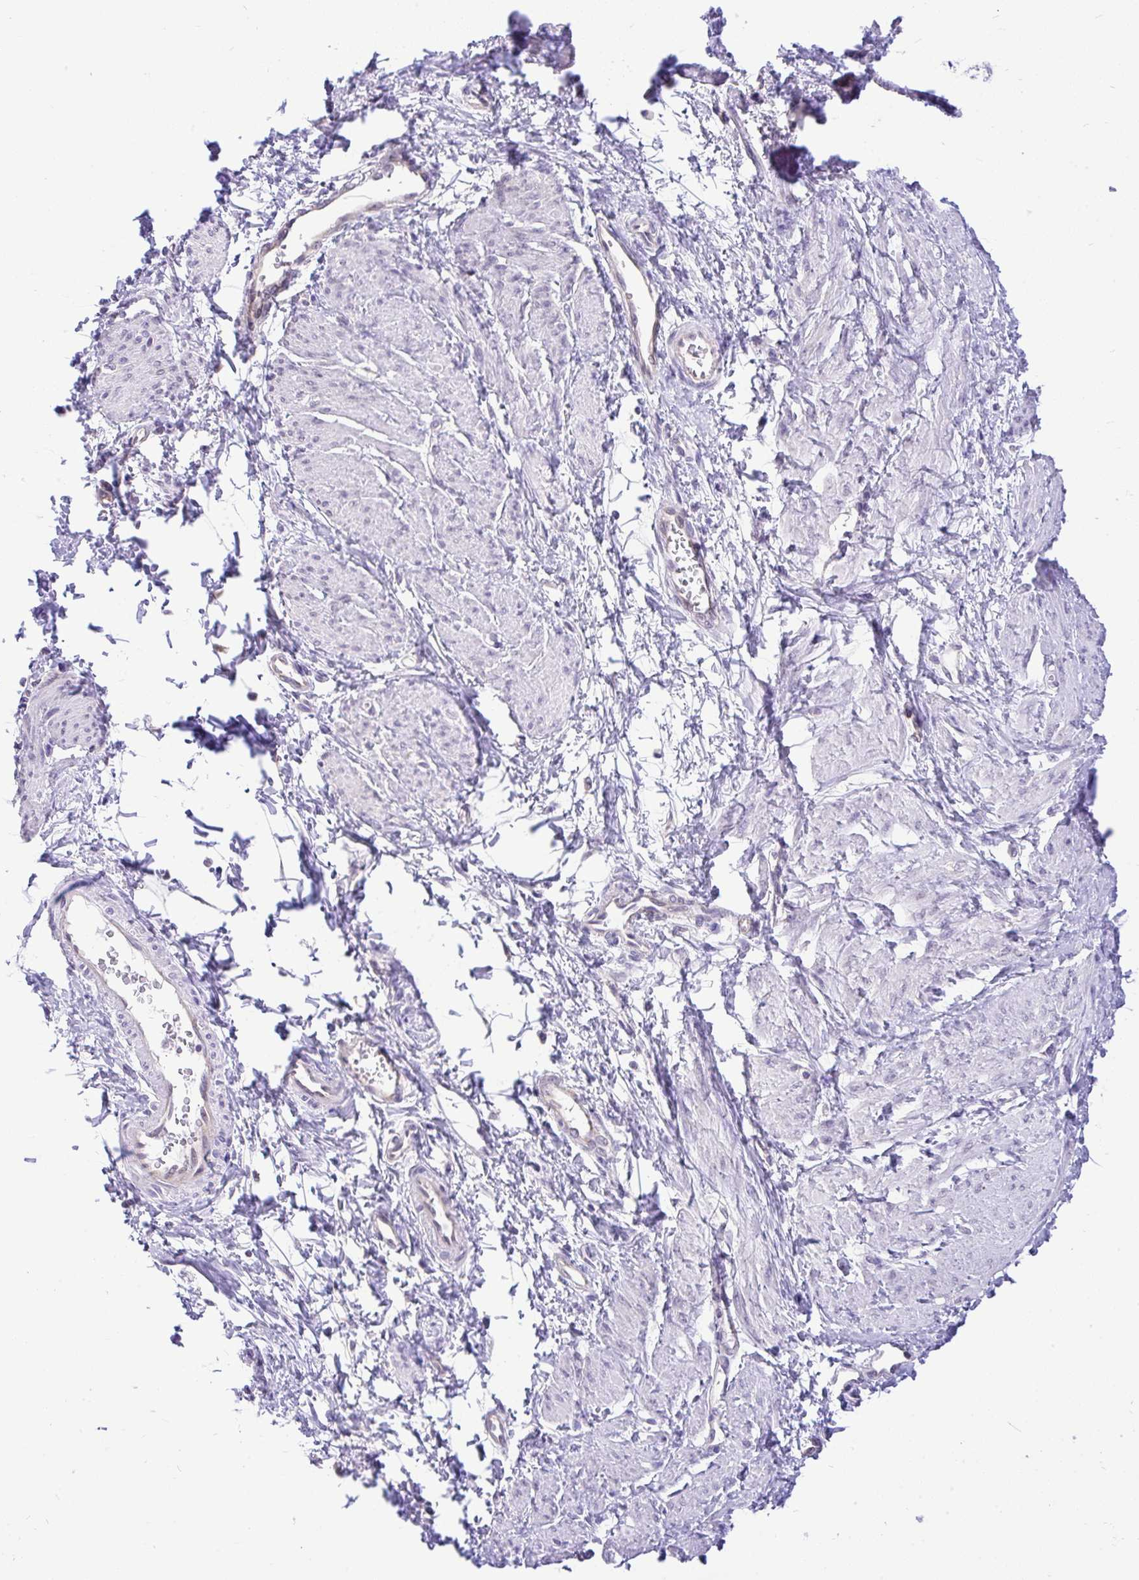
{"staining": {"intensity": "negative", "quantity": "none", "location": "none"}, "tissue": "smooth muscle", "cell_type": "Smooth muscle cells", "image_type": "normal", "snomed": [{"axis": "morphology", "description": "Normal tissue, NOS"}, {"axis": "topography", "description": "Smooth muscle"}, {"axis": "topography", "description": "Uterus"}], "caption": "Smooth muscle cells are negative for brown protein staining in normal smooth muscle. (DAB immunohistochemistry with hematoxylin counter stain).", "gene": "PYCR2", "patient": {"sex": "female", "age": 39}}